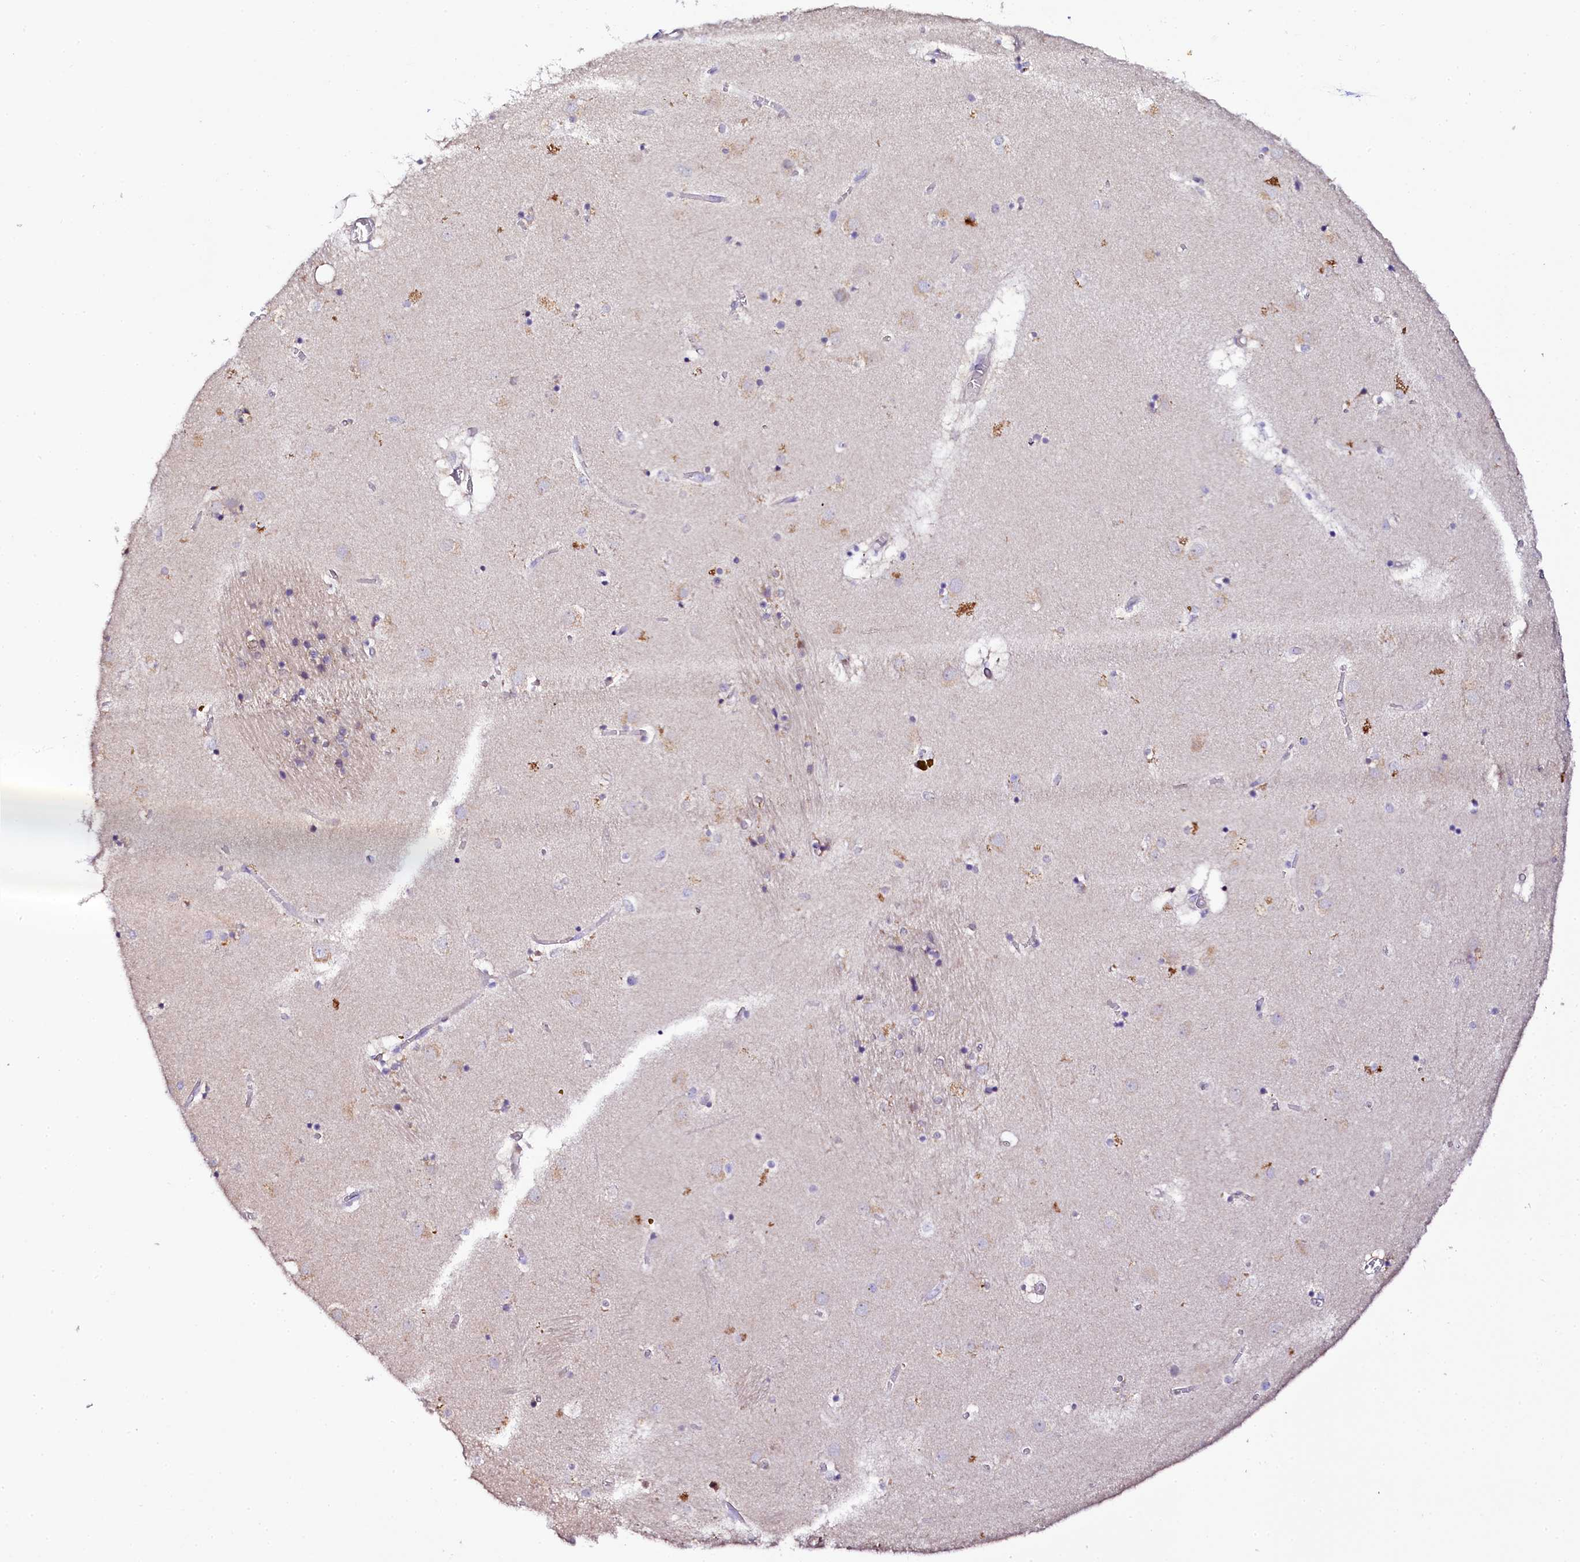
{"staining": {"intensity": "moderate", "quantity": "<25%", "location": "nuclear"}, "tissue": "caudate", "cell_type": "Glial cells", "image_type": "normal", "snomed": [{"axis": "morphology", "description": "Normal tissue, NOS"}, {"axis": "topography", "description": "Lateral ventricle wall"}], "caption": "The immunohistochemical stain shows moderate nuclear staining in glial cells of unremarkable caudate. (Stains: DAB (3,3'-diaminobenzidine) in brown, nuclei in blue, Microscopy: brightfield microscopy at high magnification).", "gene": "NAA16", "patient": {"sex": "male", "age": 70}}